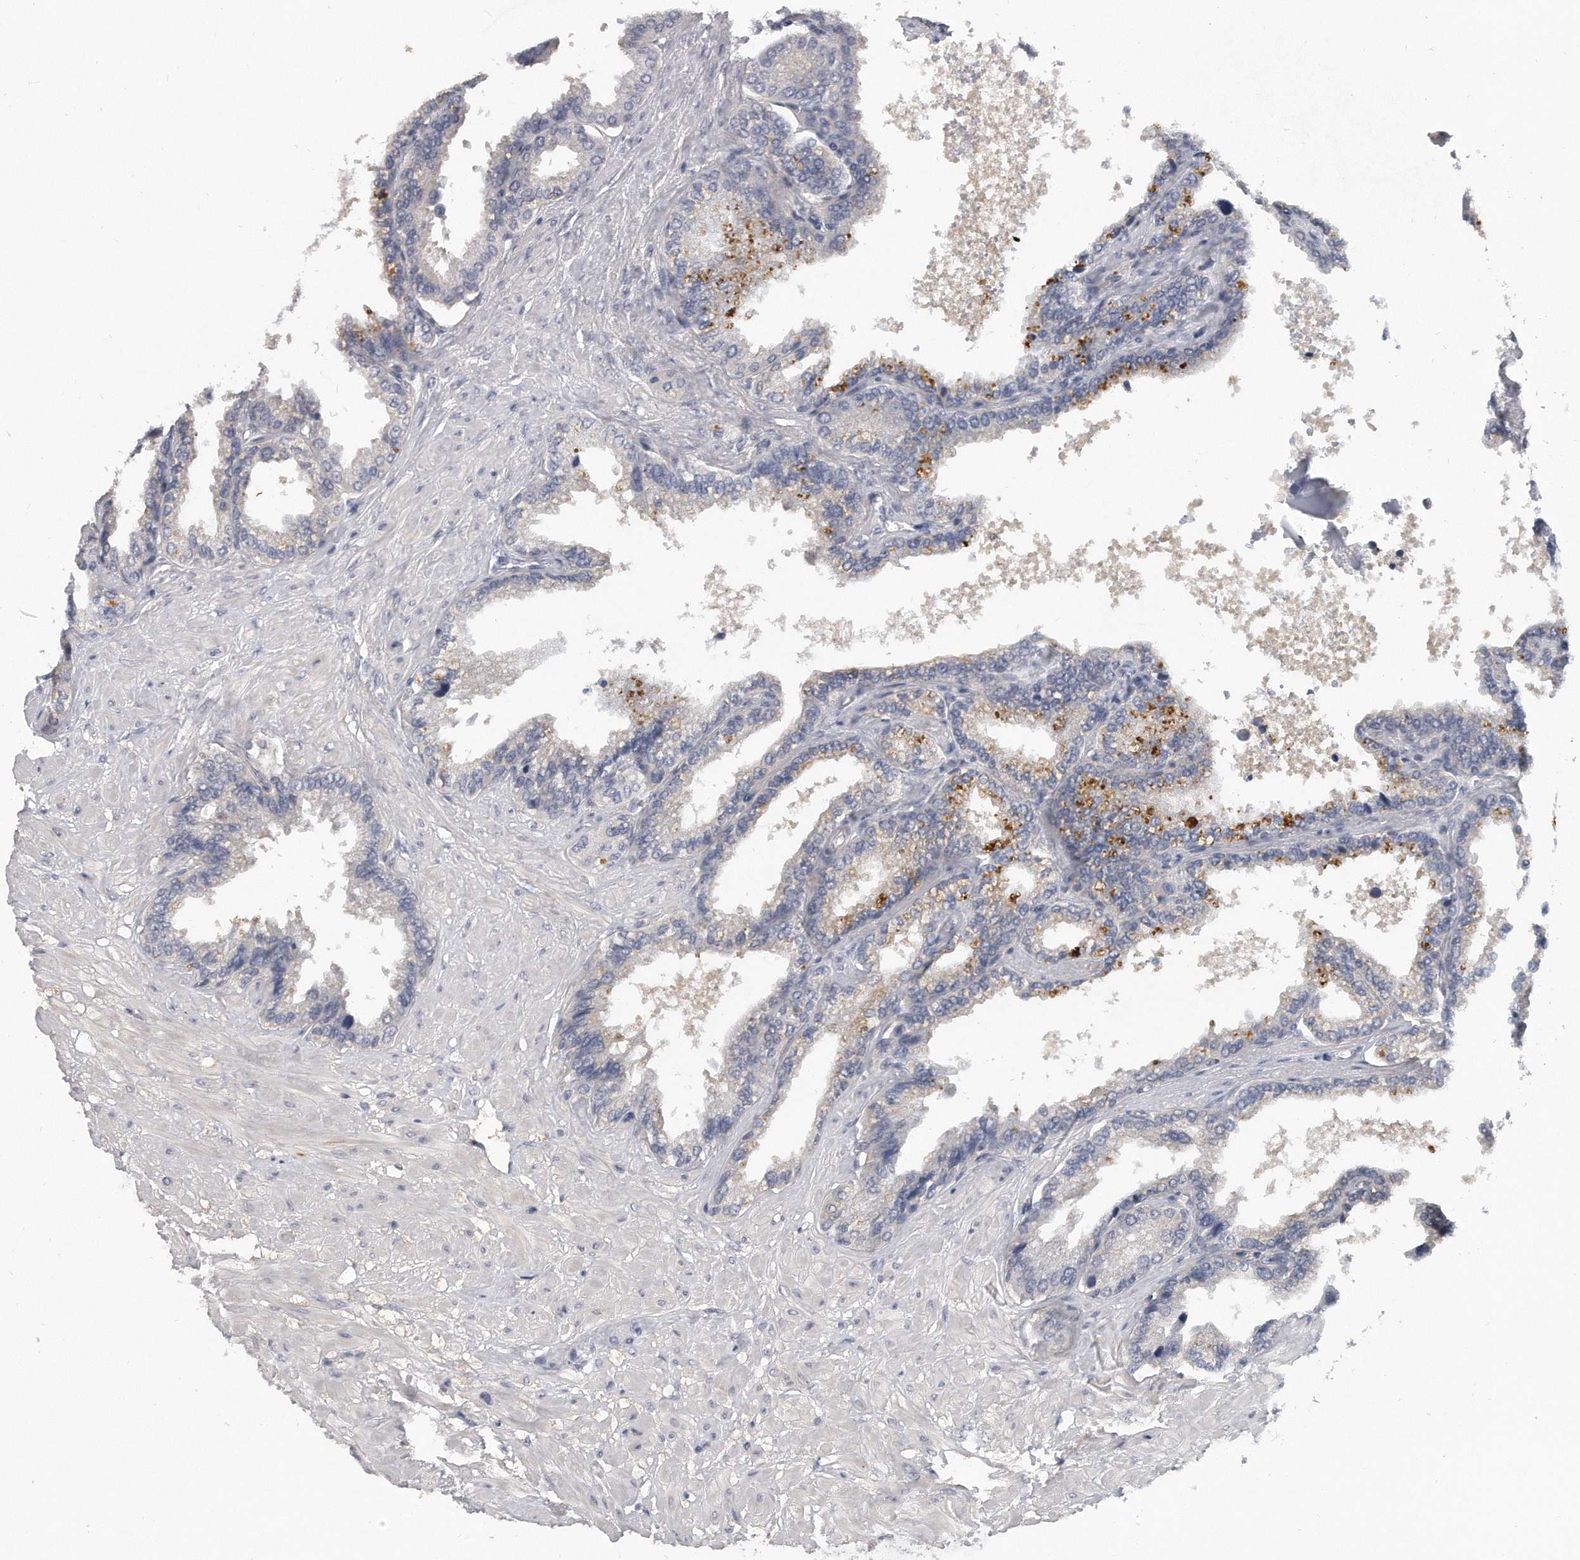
{"staining": {"intensity": "weak", "quantity": "<25%", "location": "cytoplasmic/membranous"}, "tissue": "seminal vesicle", "cell_type": "Glandular cells", "image_type": "normal", "snomed": [{"axis": "morphology", "description": "Normal tissue, NOS"}, {"axis": "topography", "description": "Seminal veicle"}], "caption": "Seminal vesicle was stained to show a protein in brown. There is no significant positivity in glandular cells. Brightfield microscopy of immunohistochemistry (IHC) stained with DAB (3,3'-diaminobenzidine) (brown) and hematoxylin (blue), captured at high magnification.", "gene": "KLHL7", "patient": {"sex": "male", "age": 46}}